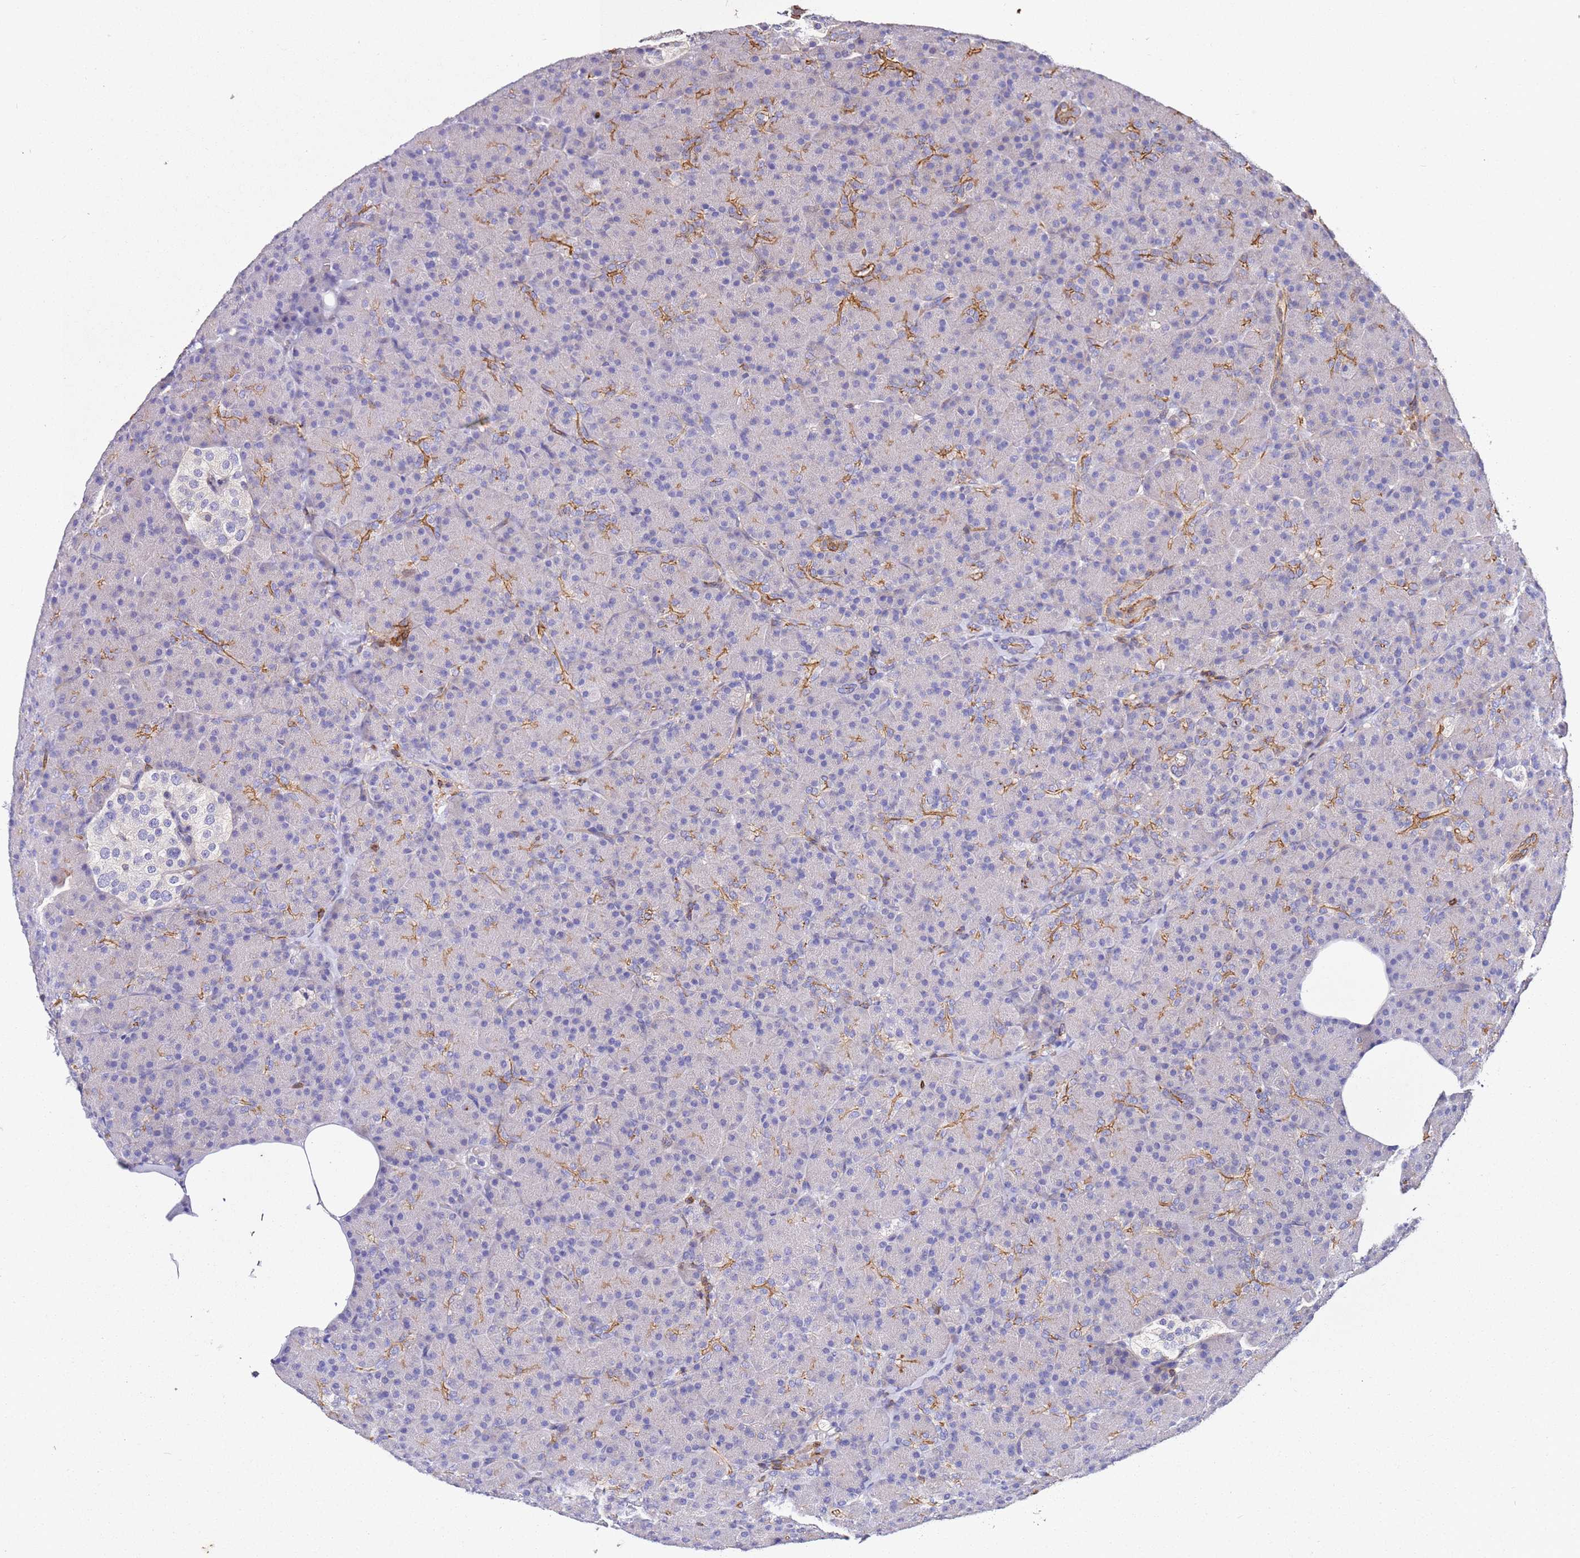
{"staining": {"intensity": "moderate", "quantity": "<25%", "location": "cytoplasmic/membranous"}, "tissue": "pancreas", "cell_type": "Exocrine glandular cells", "image_type": "normal", "snomed": [{"axis": "morphology", "description": "Normal tissue, NOS"}, {"axis": "topography", "description": "Pancreas"}], "caption": "IHC of normal human pancreas demonstrates low levels of moderate cytoplasmic/membranous positivity in approximately <25% of exocrine glandular cells. (Stains: DAB in brown, nuclei in blue, Microscopy: brightfield microscopy at high magnification).", "gene": "ZNF671", "patient": {"sex": "female", "age": 43}}